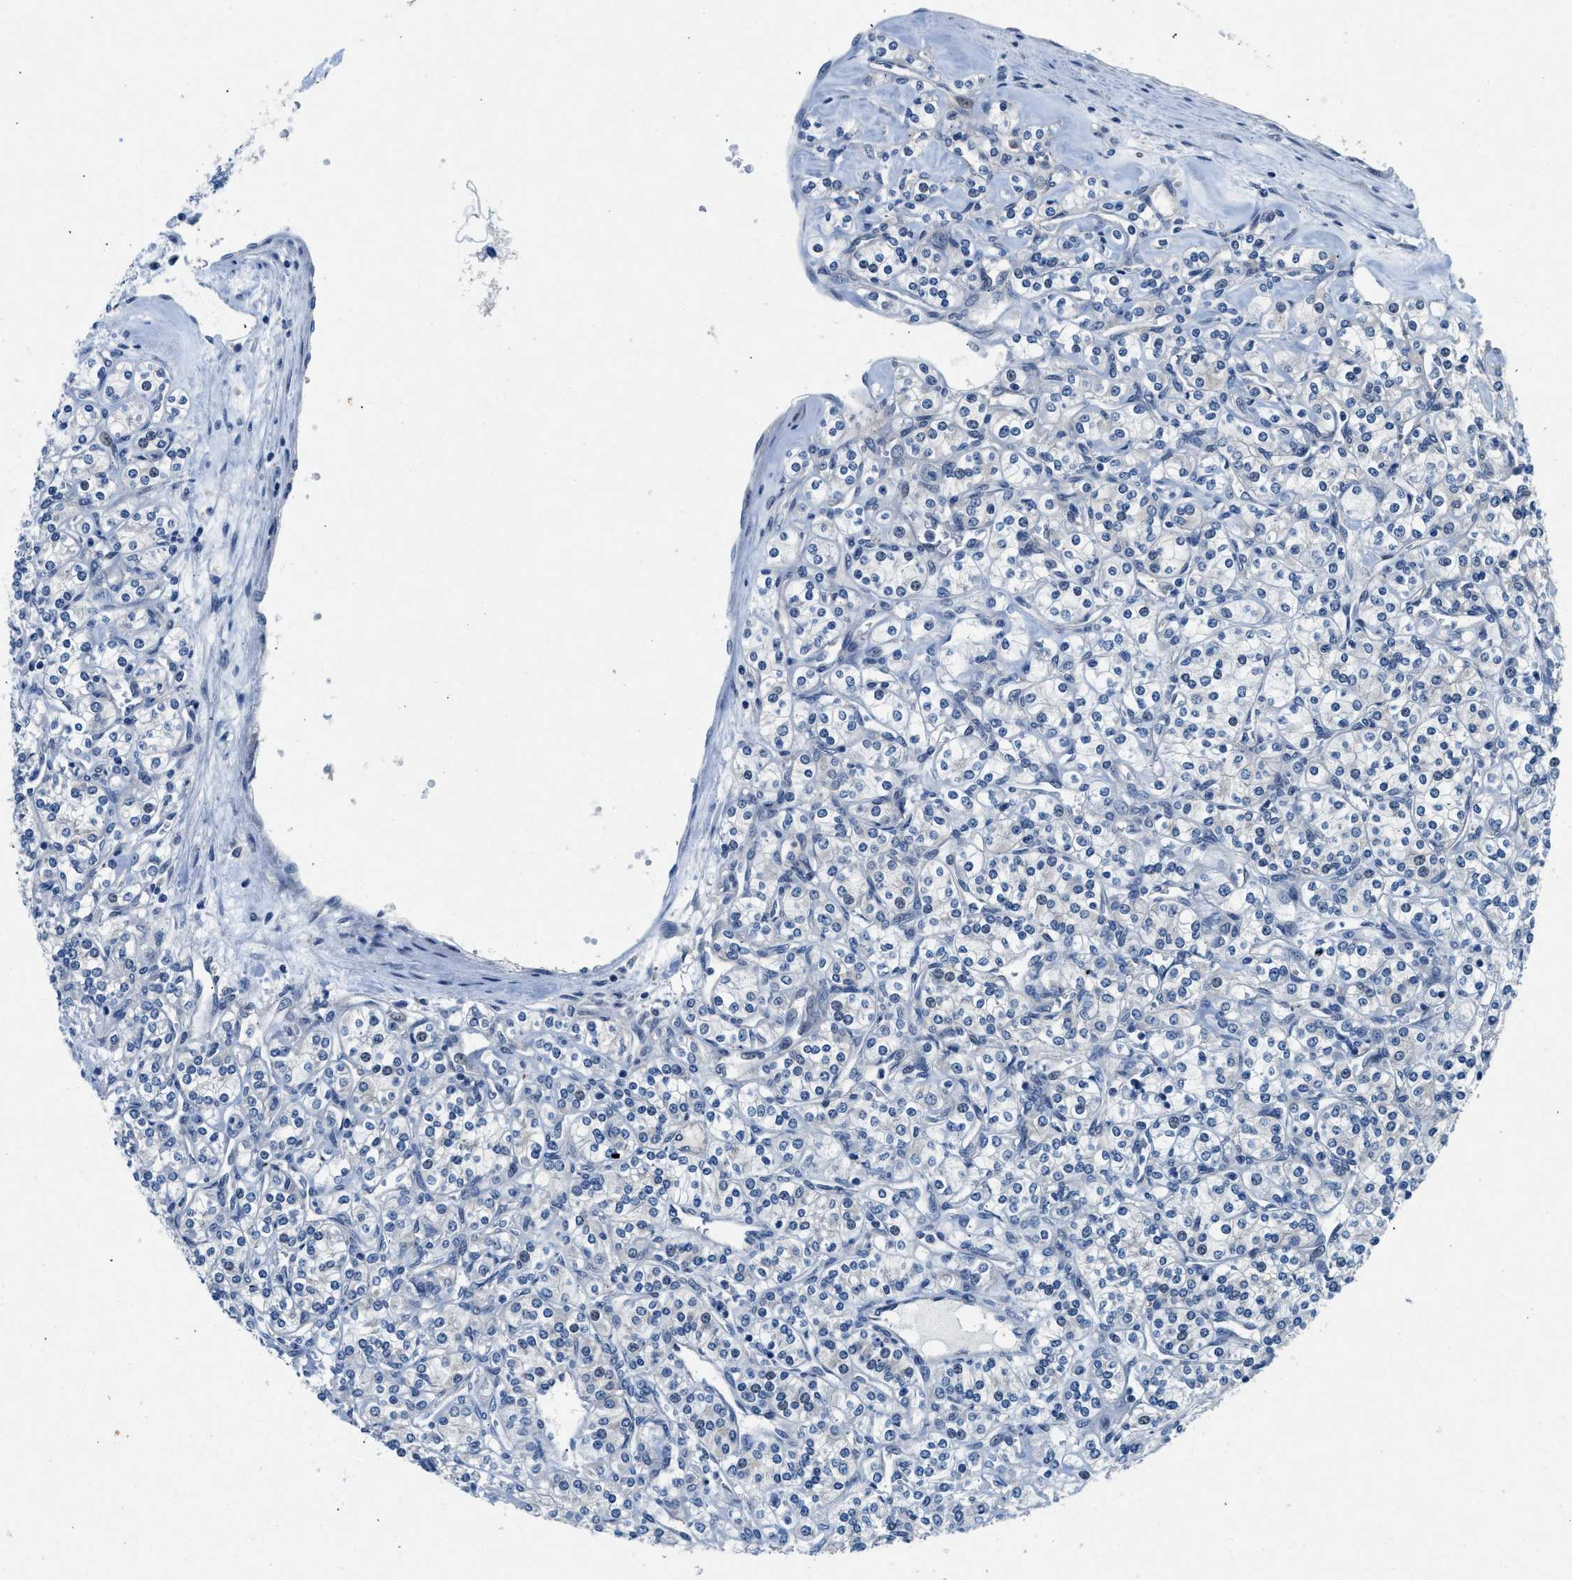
{"staining": {"intensity": "negative", "quantity": "none", "location": "none"}, "tissue": "renal cancer", "cell_type": "Tumor cells", "image_type": "cancer", "snomed": [{"axis": "morphology", "description": "Adenocarcinoma, NOS"}, {"axis": "topography", "description": "Kidney"}], "caption": "High power microscopy micrograph of an immunohistochemistry (IHC) micrograph of adenocarcinoma (renal), revealing no significant expression in tumor cells. (DAB (3,3'-diaminobenzidine) IHC, high magnification).", "gene": "COPS2", "patient": {"sex": "male", "age": 77}}